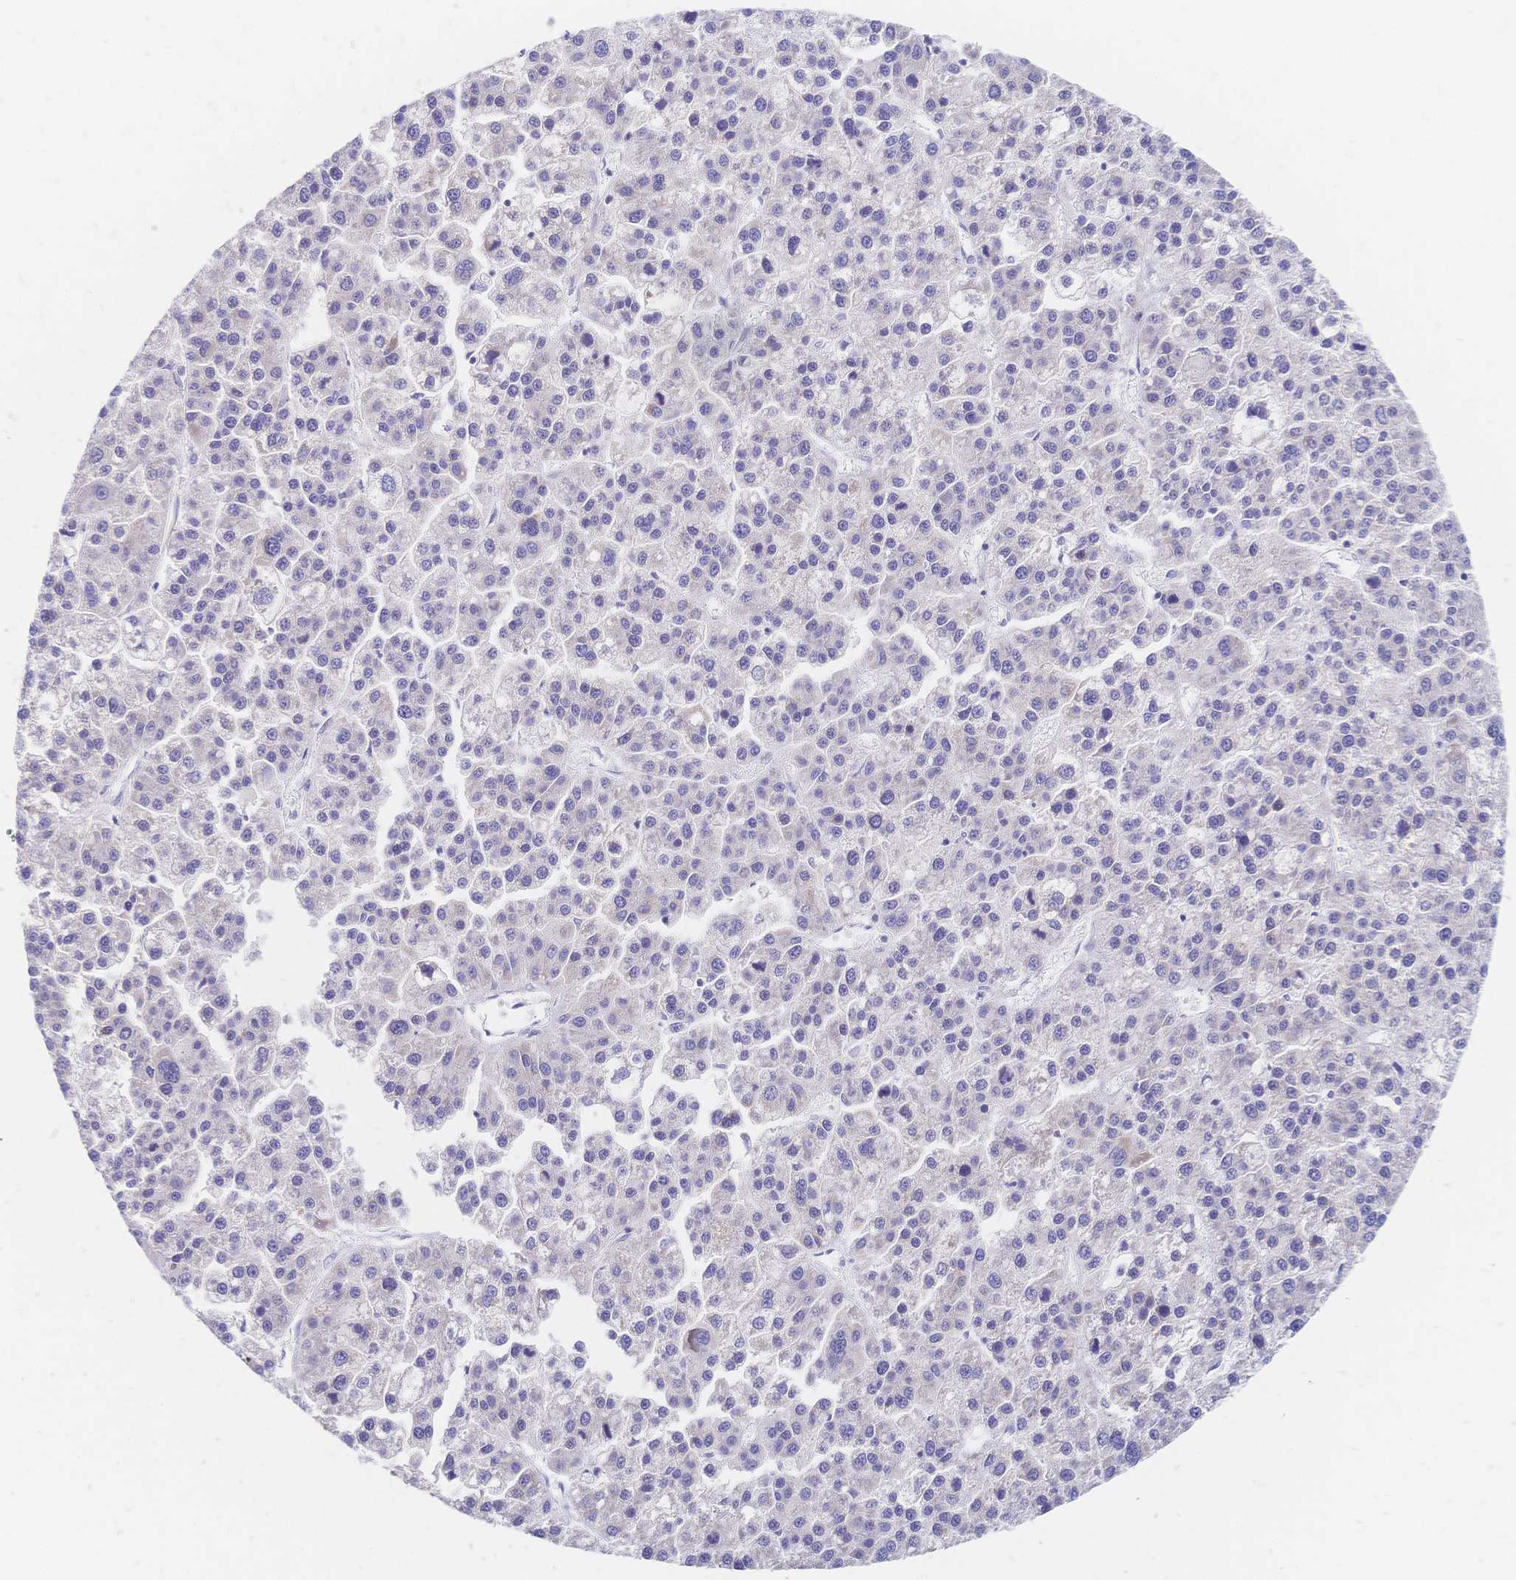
{"staining": {"intensity": "negative", "quantity": "none", "location": "none"}, "tissue": "liver cancer", "cell_type": "Tumor cells", "image_type": "cancer", "snomed": [{"axis": "morphology", "description": "Carcinoma, Hepatocellular, NOS"}, {"axis": "topography", "description": "Liver"}], "caption": "There is no significant expression in tumor cells of hepatocellular carcinoma (liver).", "gene": "VWC2L", "patient": {"sex": "female", "age": 58}}